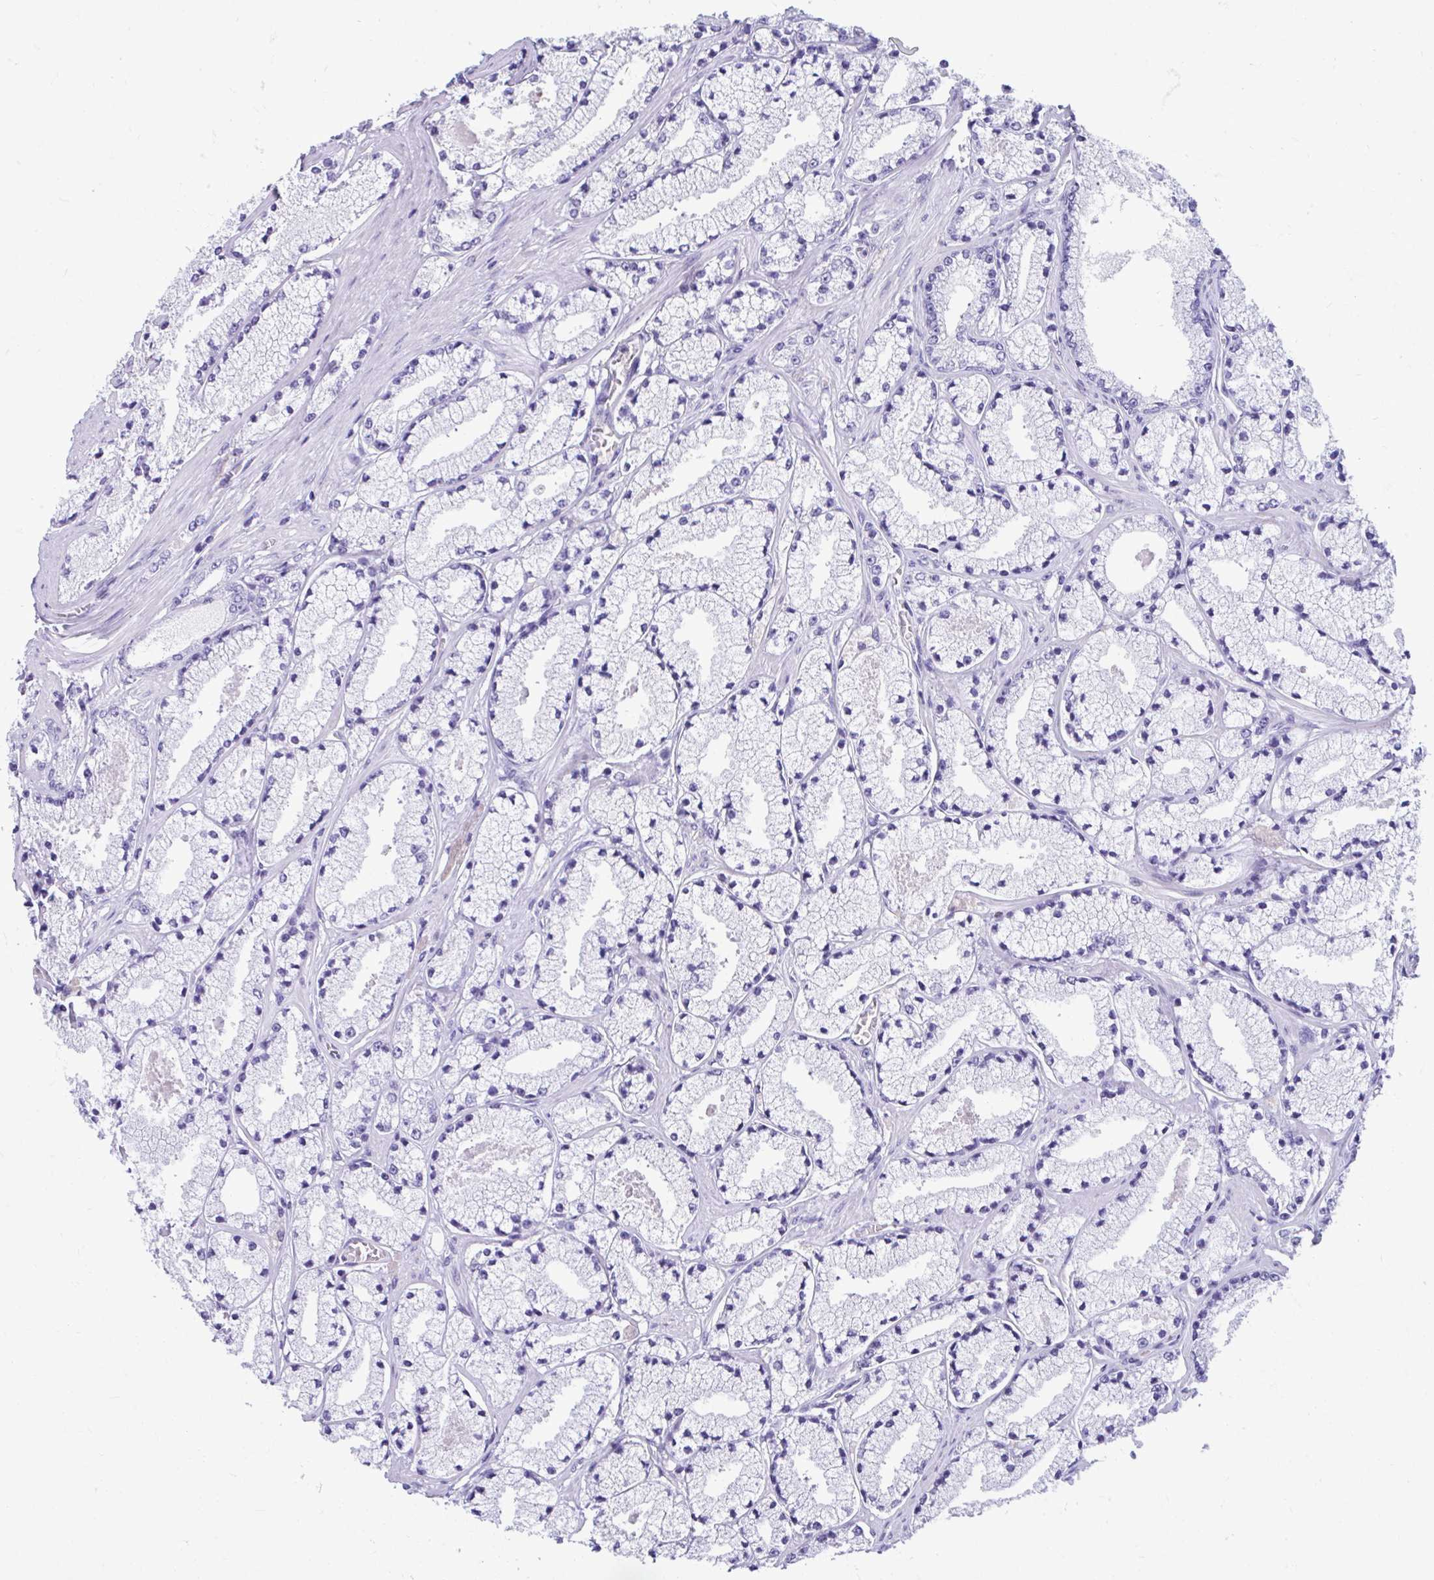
{"staining": {"intensity": "negative", "quantity": "none", "location": "none"}, "tissue": "prostate cancer", "cell_type": "Tumor cells", "image_type": "cancer", "snomed": [{"axis": "morphology", "description": "Adenocarcinoma, High grade"}, {"axis": "topography", "description": "Prostate"}], "caption": "Human prostate cancer stained for a protein using immunohistochemistry exhibits no staining in tumor cells.", "gene": "SMIM9", "patient": {"sex": "male", "age": 63}}